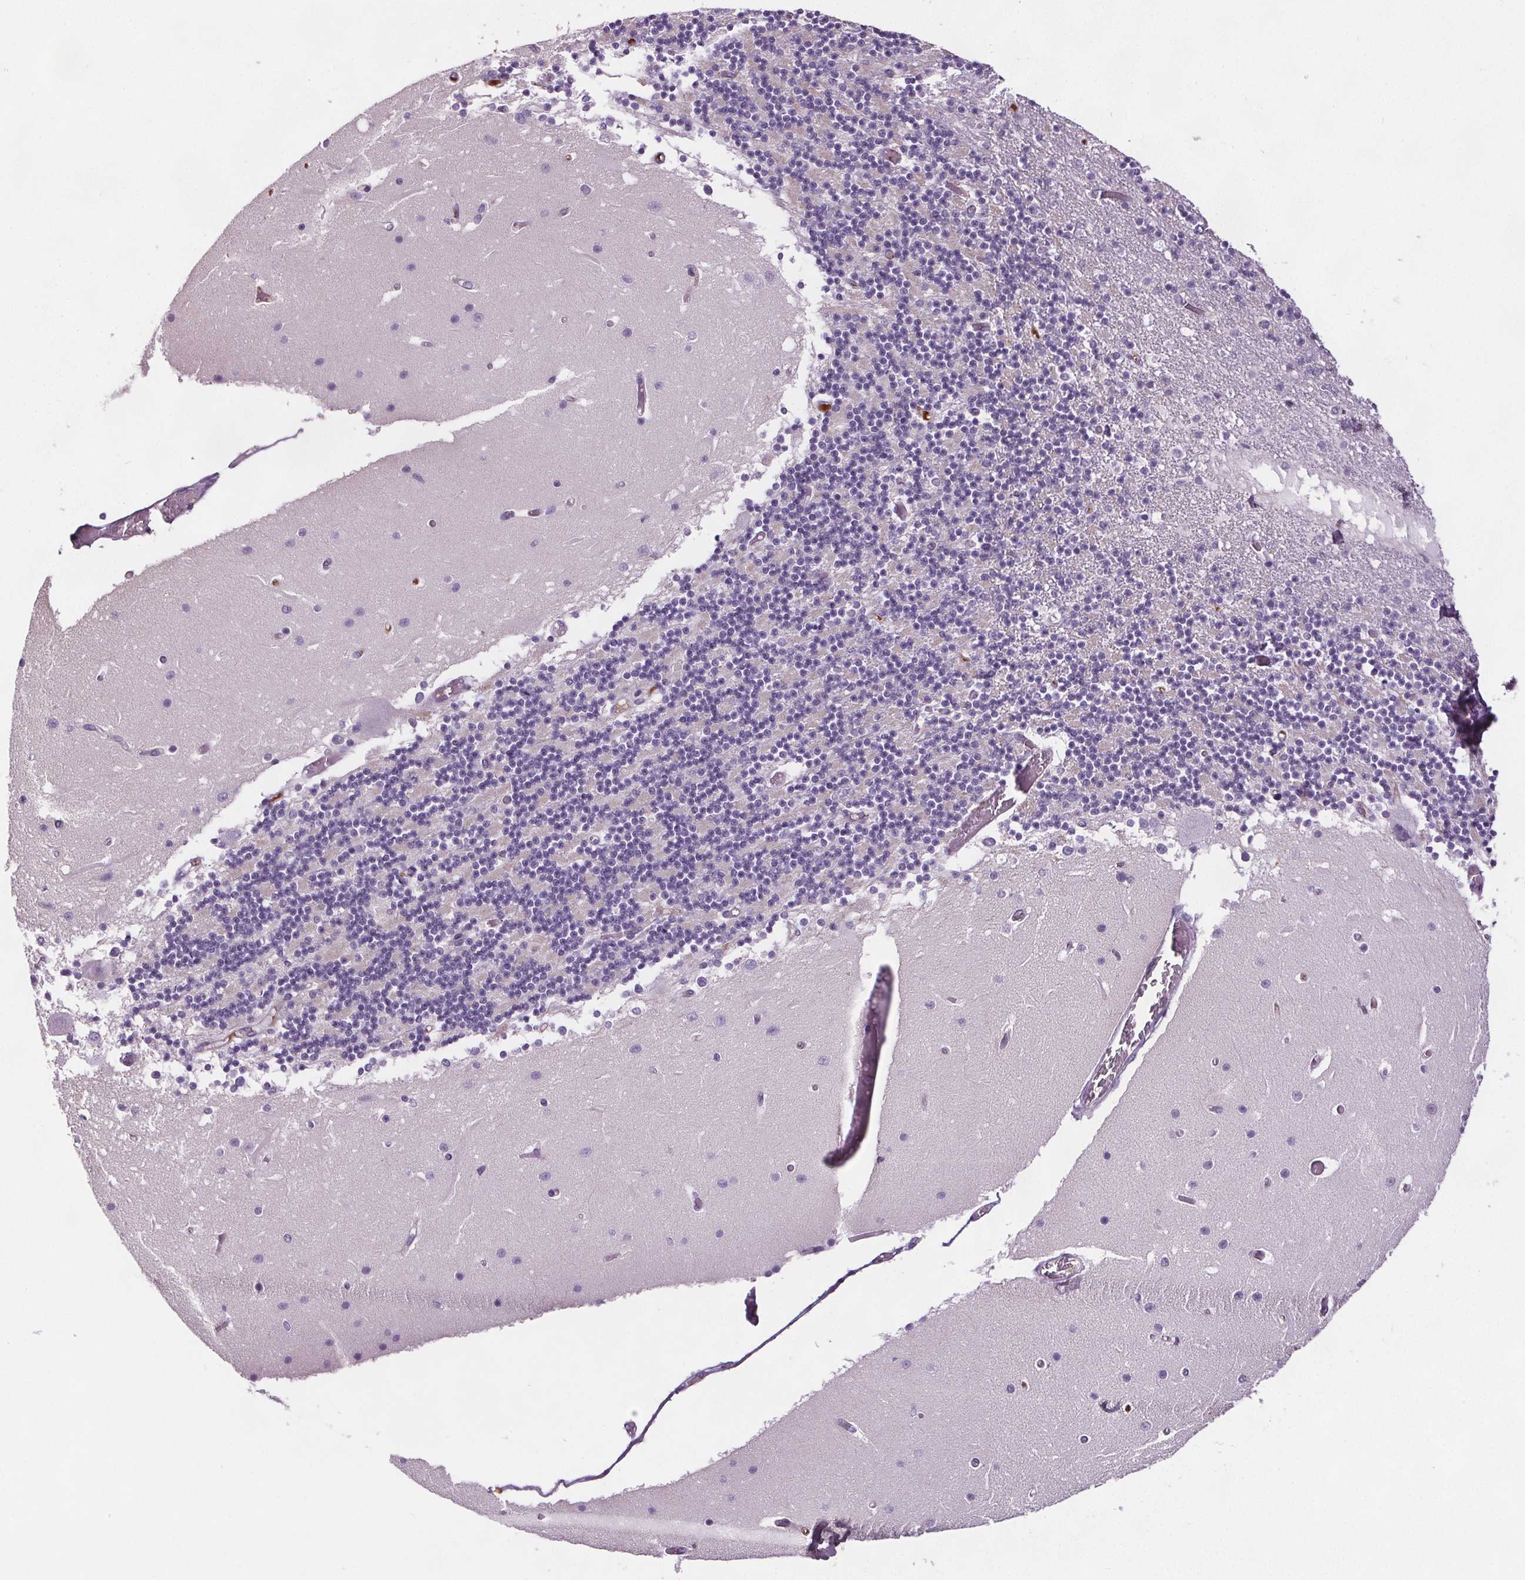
{"staining": {"intensity": "negative", "quantity": "none", "location": "none"}, "tissue": "cerebellum", "cell_type": "Cells in granular layer", "image_type": "normal", "snomed": [{"axis": "morphology", "description": "Normal tissue, NOS"}, {"axis": "topography", "description": "Cerebellum"}], "caption": "IHC histopathology image of unremarkable cerebellum stained for a protein (brown), which demonstrates no positivity in cells in granular layer.", "gene": "CD5L", "patient": {"sex": "female", "age": 28}}